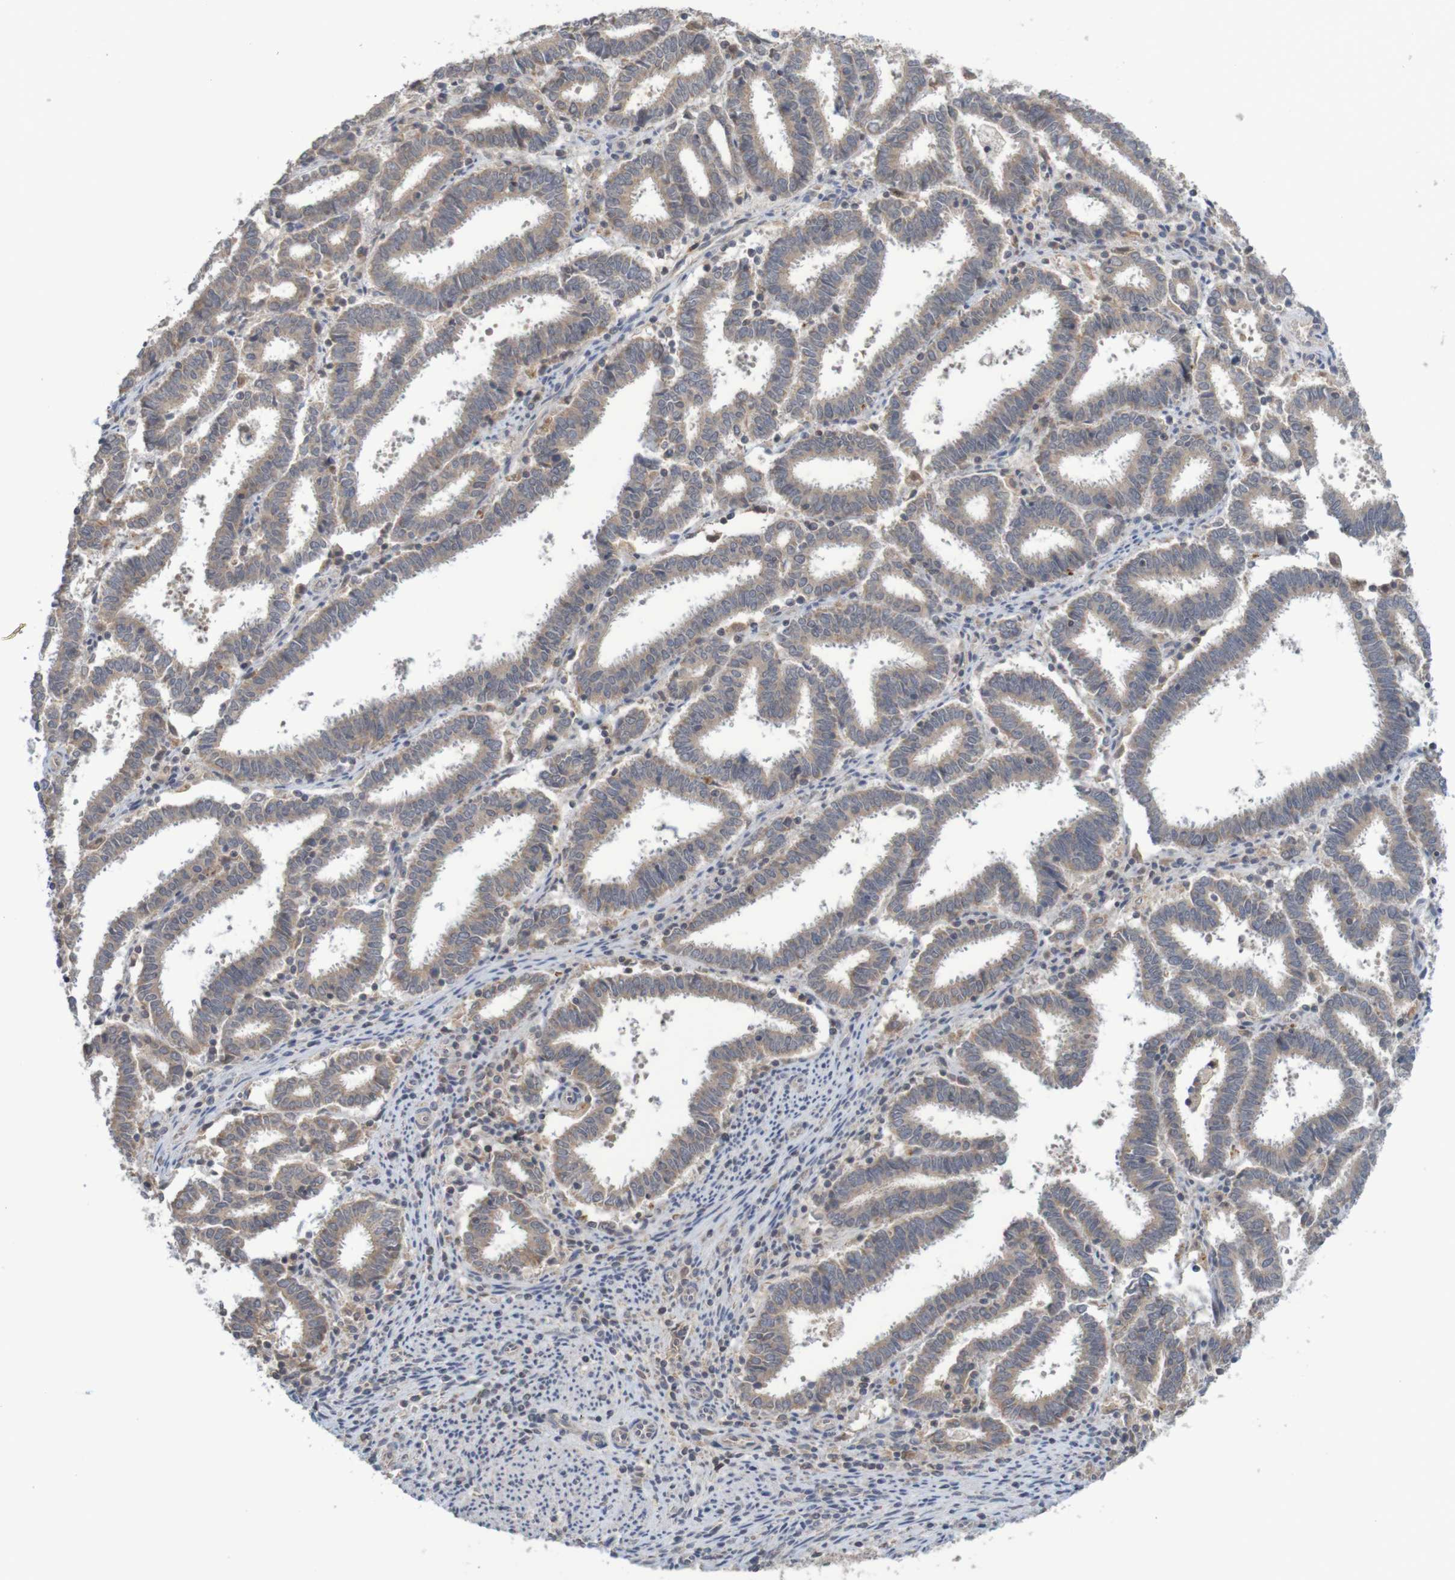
{"staining": {"intensity": "weak", "quantity": ">75%", "location": "cytoplasmic/membranous"}, "tissue": "endometrial cancer", "cell_type": "Tumor cells", "image_type": "cancer", "snomed": [{"axis": "morphology", "description": "Adenocarcinoma, NOS"}, {"axis": "topography", "description": "Uterus"}], "caption": "This histopathology image demonstrates immunohistochemistry staining of human endometrial cancer (adenocarcinoma), with low weak cytoplasmic/membranous positivity in approximately >75% of tumor cells.", "gene": "ANKK1", "patient": {"sex": "female", "age": 83}}